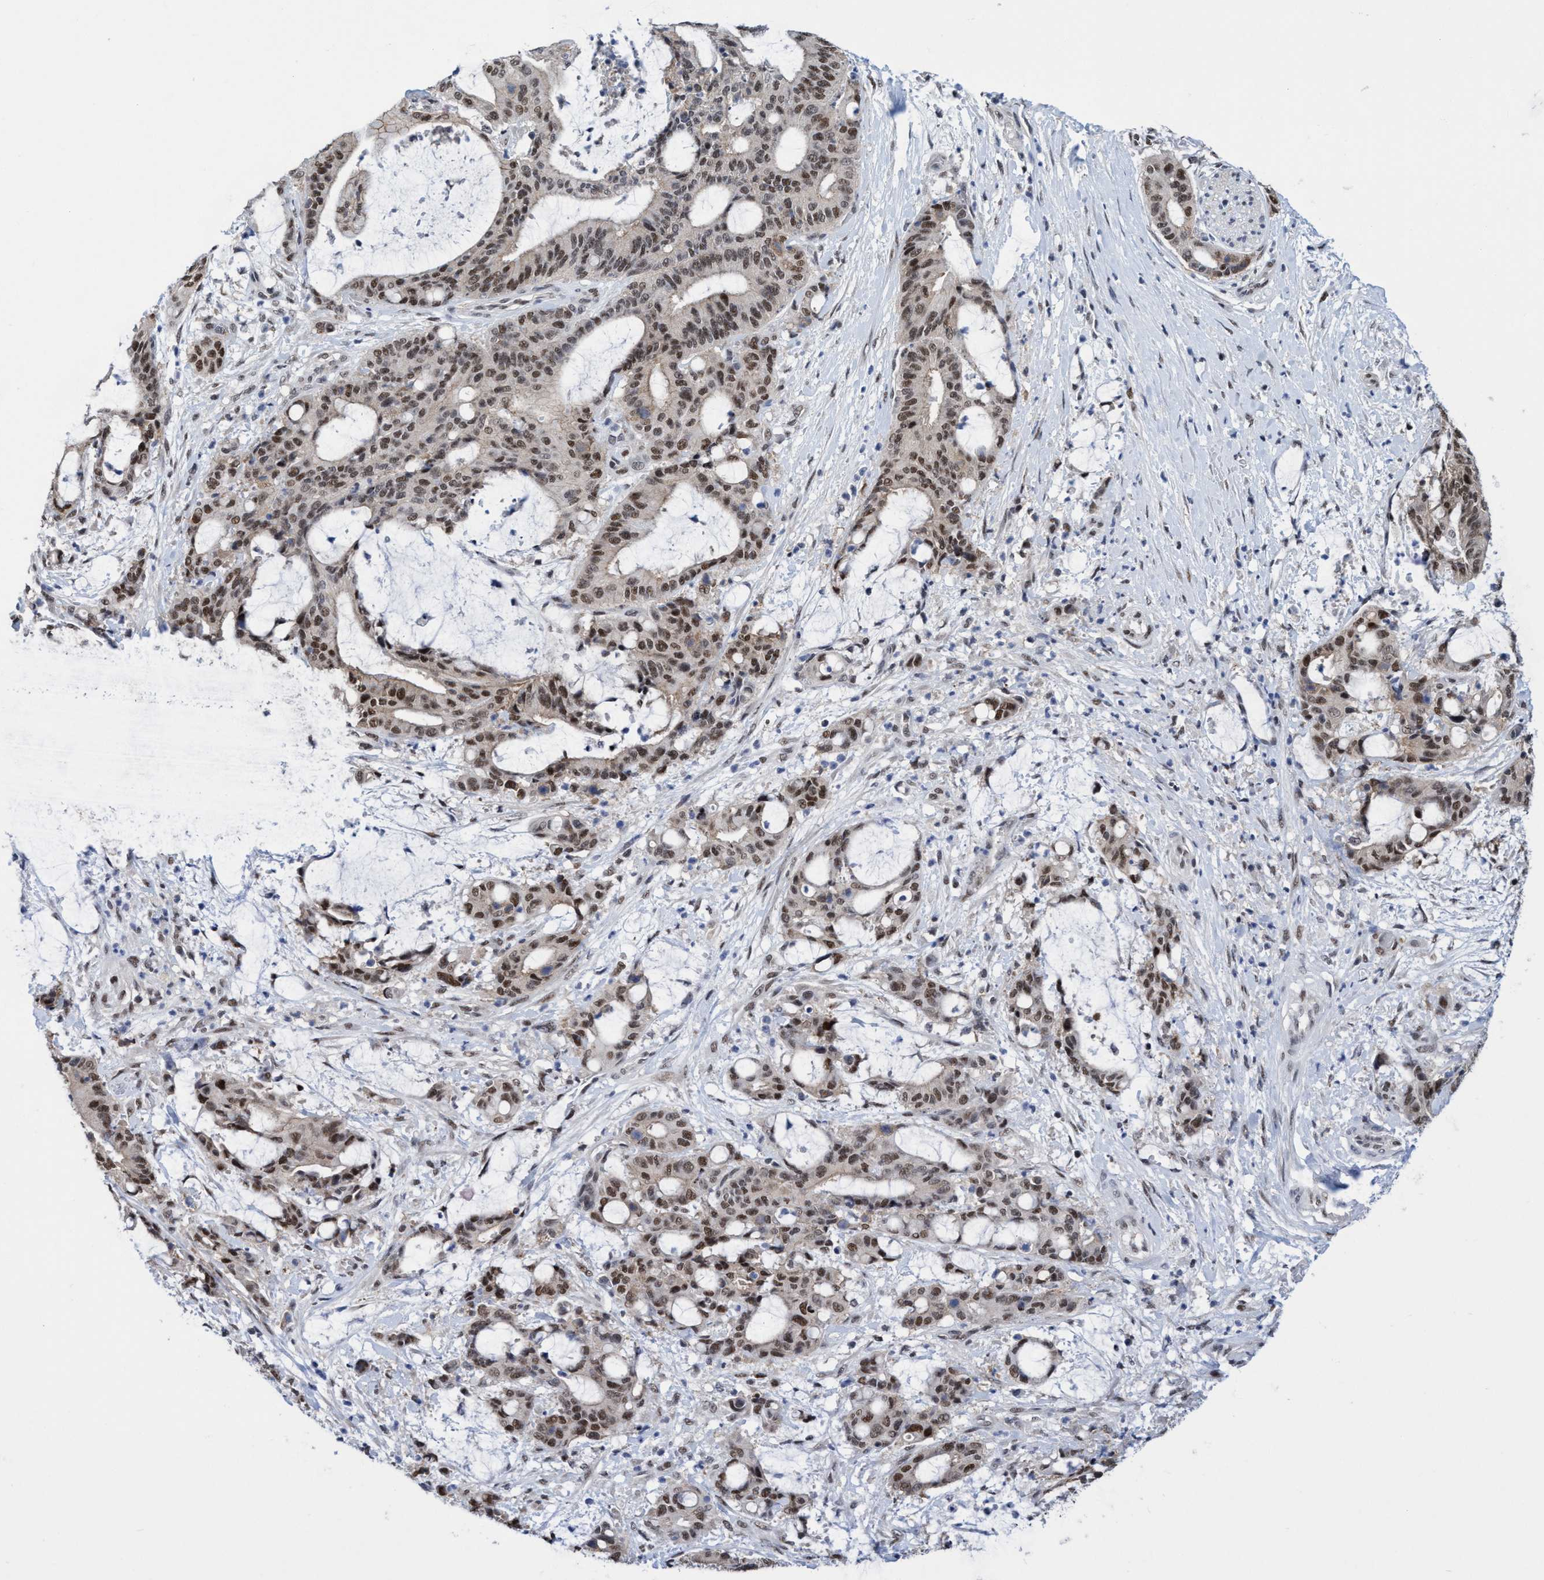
{"staining": {"intensity": "moderate", "quantity": ">75%", "location": "nuclear"}, "tissue": "liver cancer", "cell_type": "Tumor cells", "image_type": "cancer", "snomed": [{"axis": "morphology", "description": "Normal tissue, NOS"}, {"axis": "morphology", "description": "Cholangiocarcinoma"}, {"axis": "topography", "description": "Liver"}, {"axis": "topography", "description": "Peripheral nerve tissue"}], "caption": "Liver cholangiocarcinoma stained with DAB immunohistochemistry demonstrates medium levels of moderate nuclear expression in about >75% of tumor cells. (Stains: DAB in brown, nuclei in blue, Microscopy: brightfield microscopy at high magnification).", "gene": "C9orf78", "patient": {"sex": "female", "age": 73}}